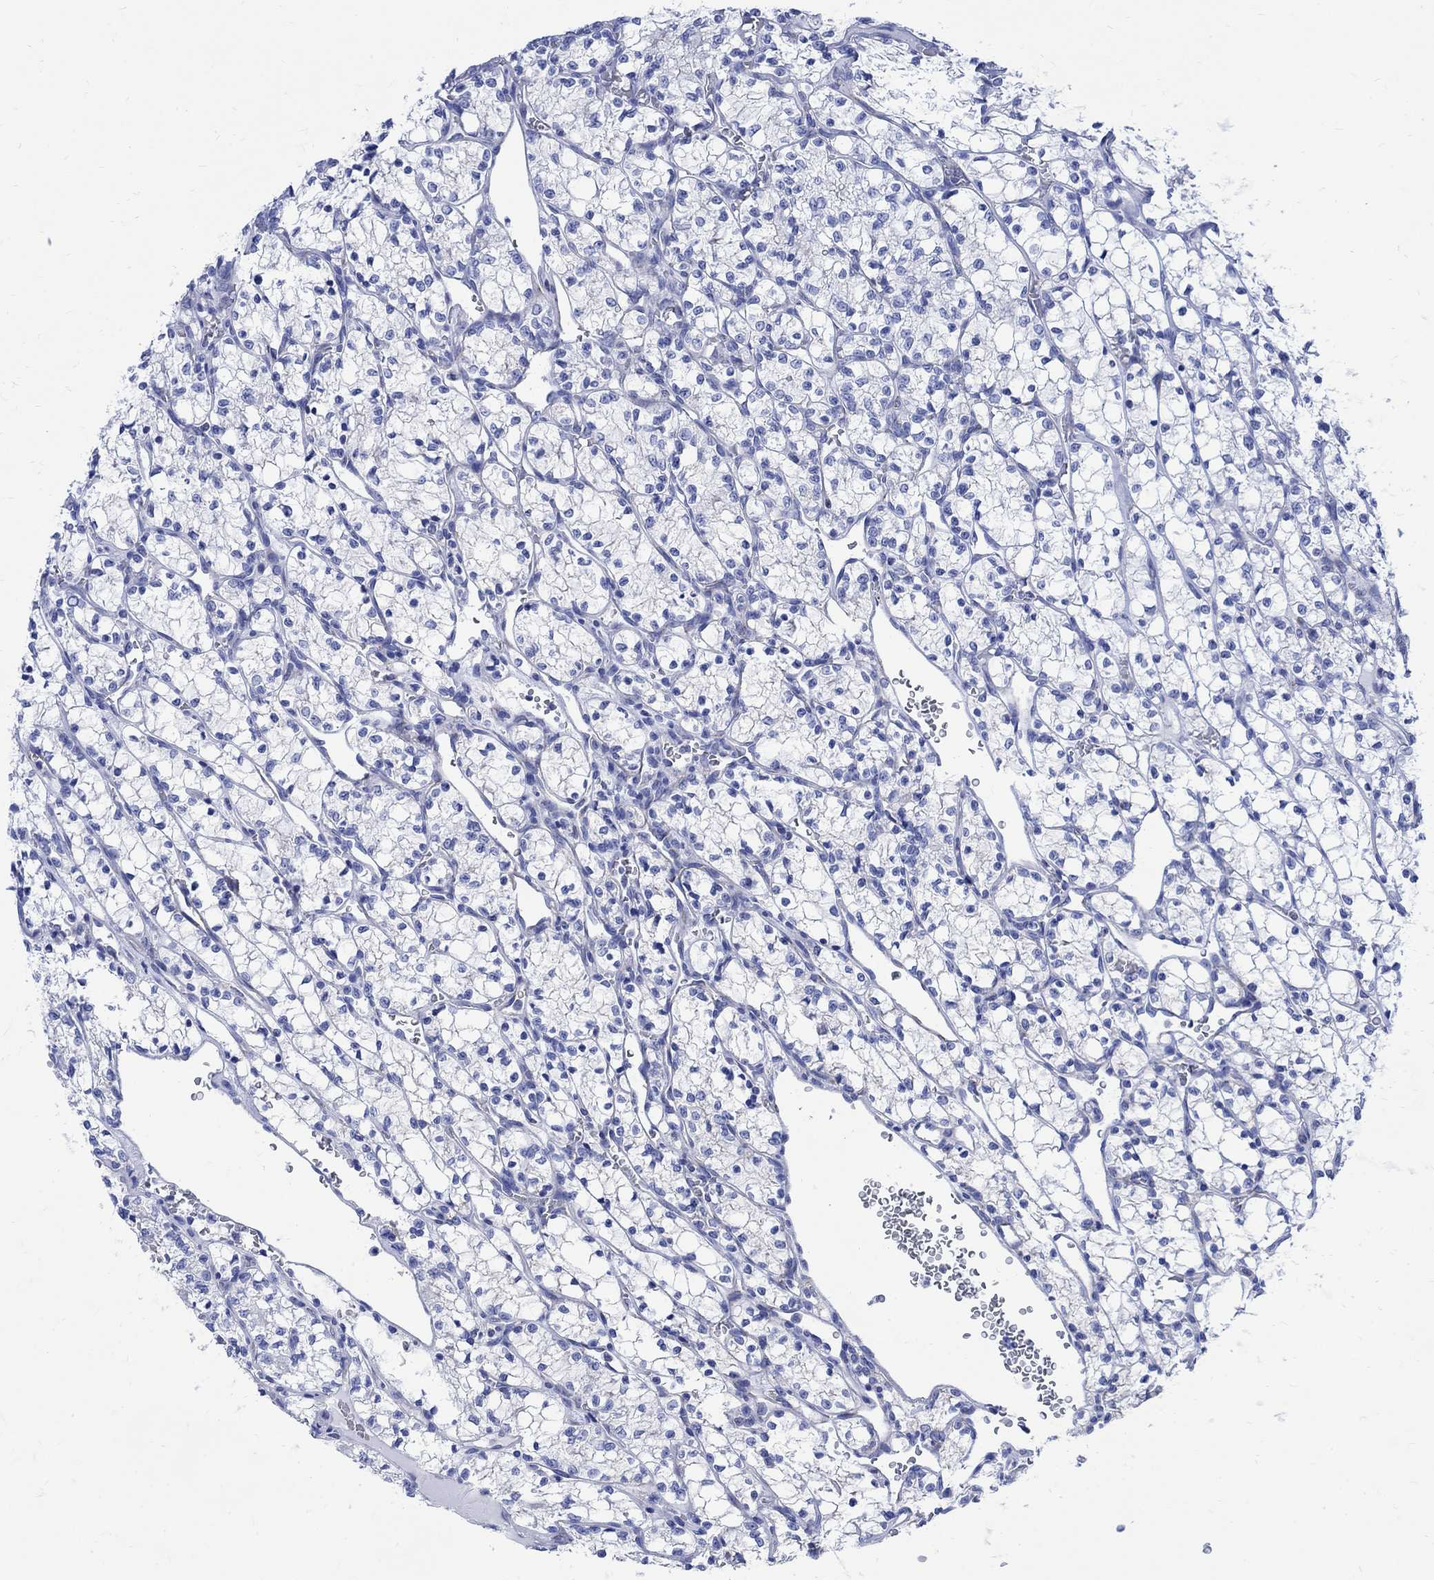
{"staining": {"intensity": "negative", "quantity": "none", "location": "none"}, "tissue": "renal cancer", "cell_type": "Tumor cells", "image_type": "cancer", "snomed": [{"axis": "morphology", "description": "Adenocarcinoma, NOS"}, {"axis": "topography", "description": "Kidney"}], "caption": "Renal cancer (adenocarcinoma) was stained to show a protein in brown. There is no significant staining in tumor cells.", "gene": "CPLX2", "patient": {"sex": "female", "age": 69}}